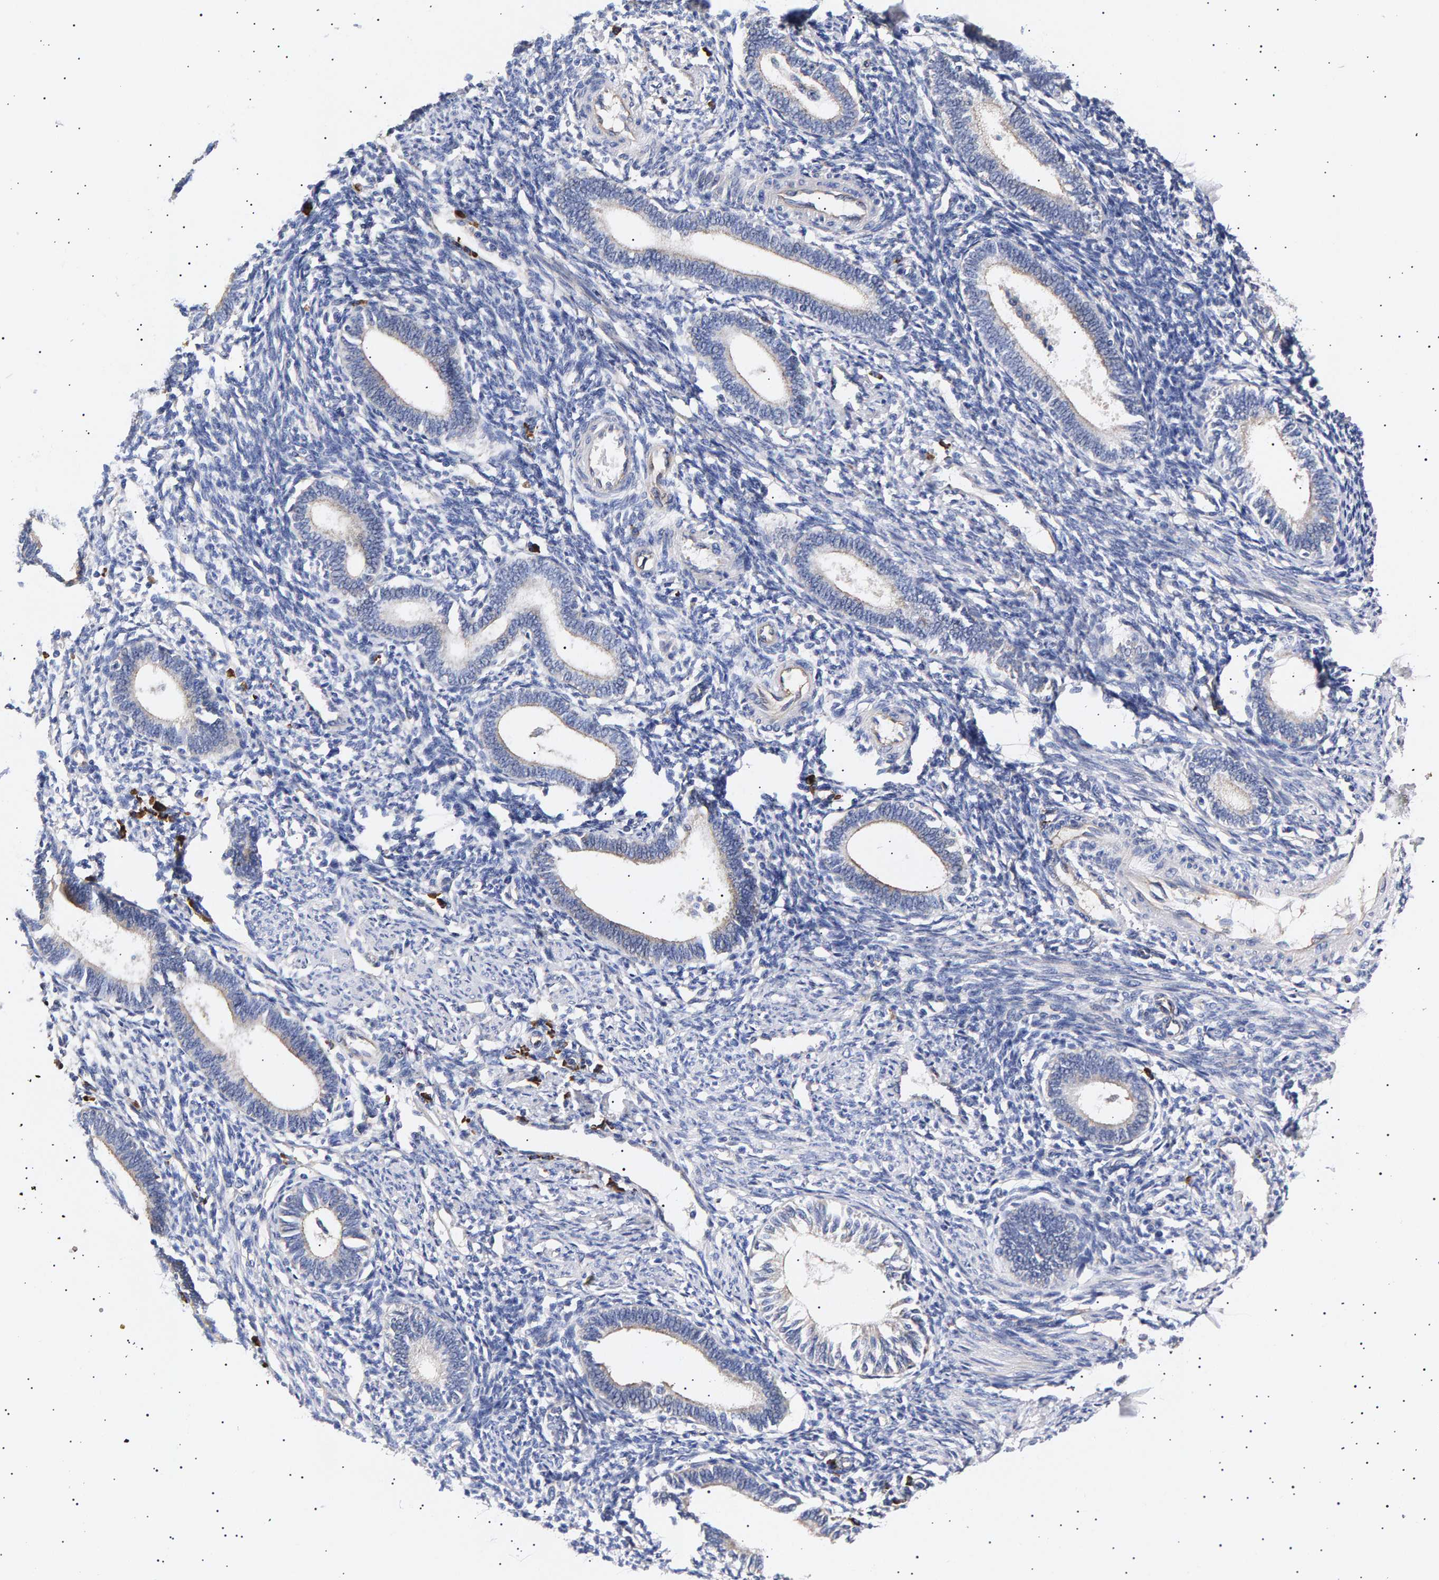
{"staining": {"intensity": "negative", "quantity": "none", "location": "none"}, "tissue": "endometrium", "cell_type": "Cells in endometrial stroma", "image_type": "normal", "snomed": [{"axis": "morphology", "description": "Normal tissue, NOS"}, {"axis": "topography", "description": "Endometrium"}], "caption": "Immunohistochemistry (IHC) photomicrograph of normal endometrium: human endometrium stained with DAB displays no significant protein positivity in cells in endometrial stroma.", "gene": "ANKRD40", "patient": {"sex": "female", "age": 41}}